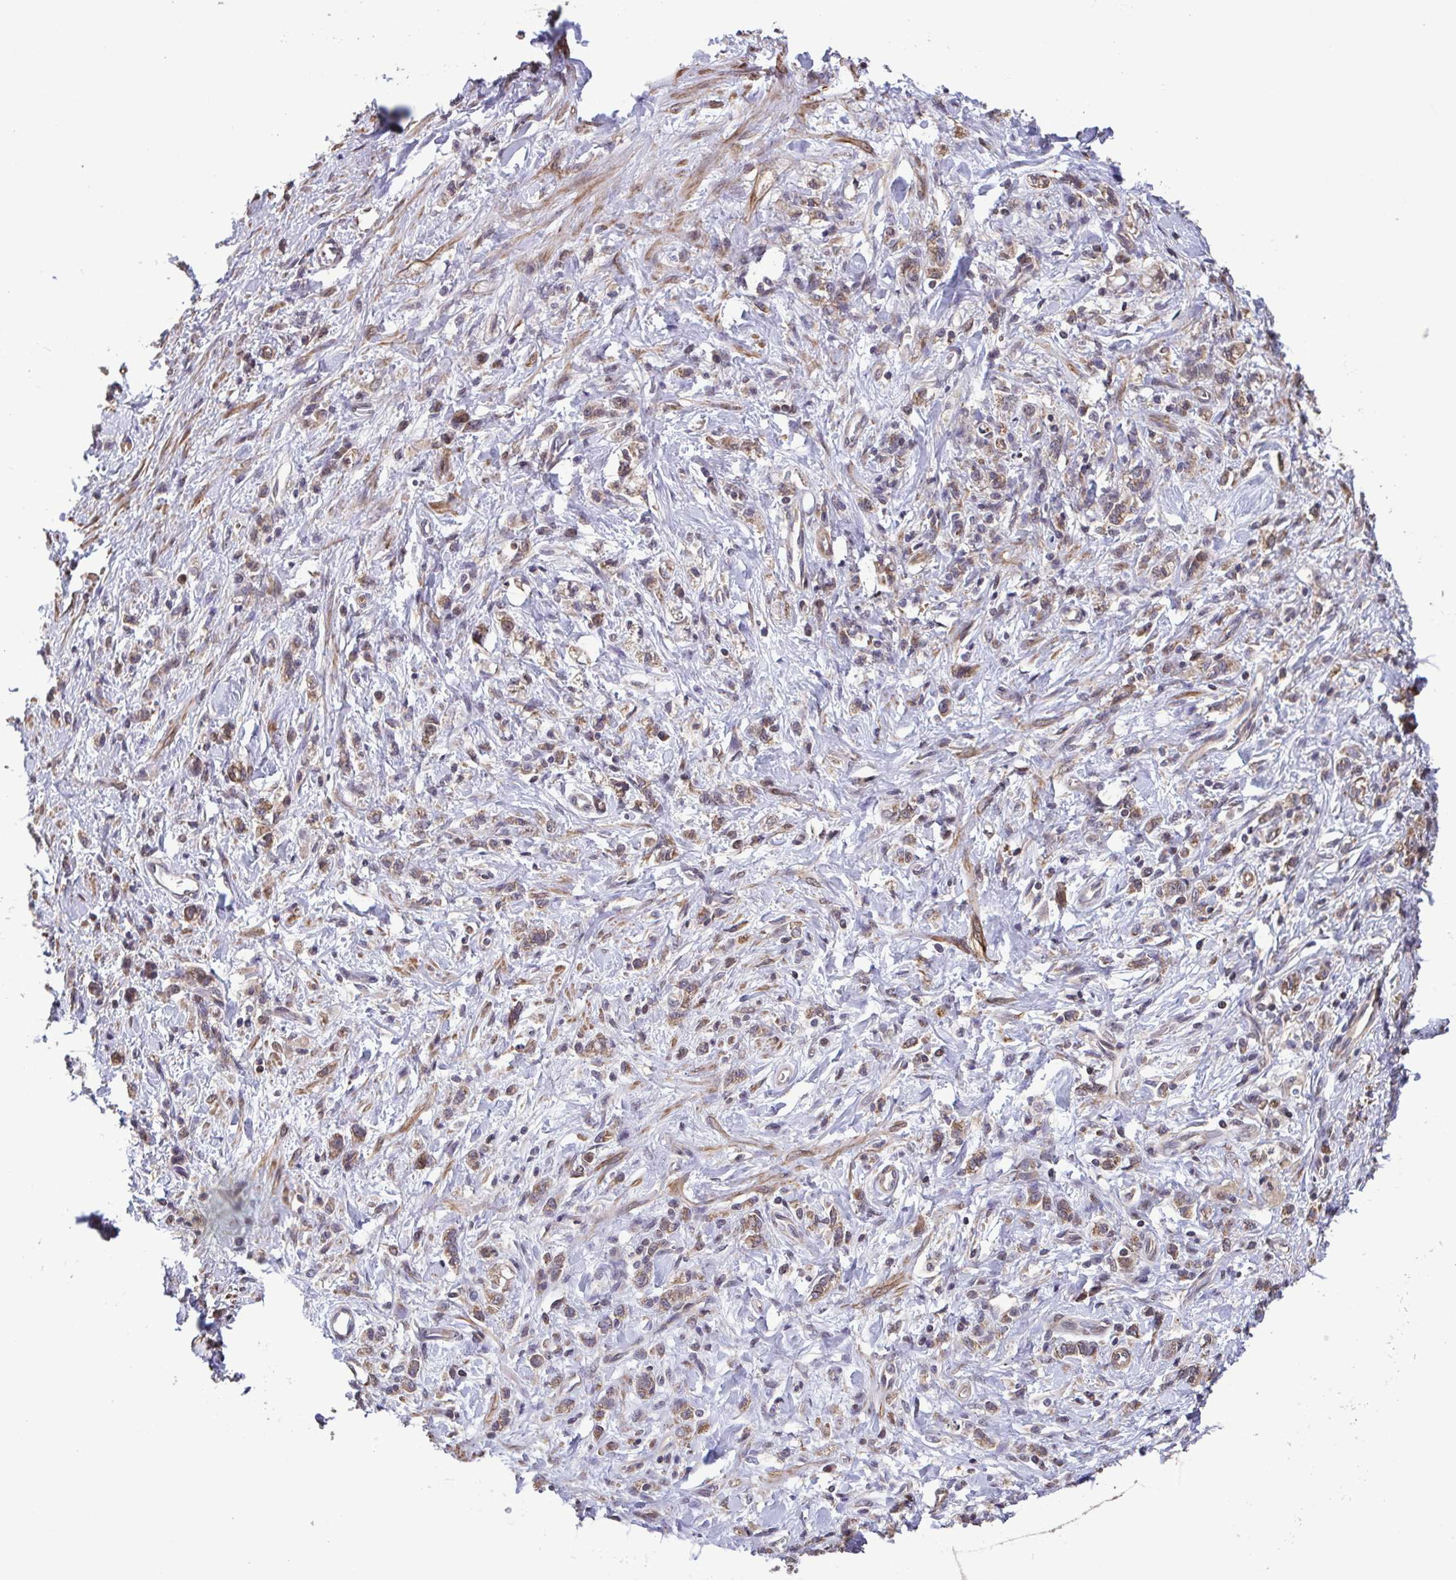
{"staining": {"intensity": "weak", "quantity": "25%-75%", "location": "cytoplasmic/membranous"}, "tissue": "stomach cancer", "cell_type": "Tumor cells", "image_type": "cancer", "snomed": [{"axis": "morphology", "description": "Adenocarcinoma, NOS"}, {"axis": "topography", "description": "Stomach"}], "caption": "This is a photomicrograph of IHC staining of stomach adenocarcinoma, which shows weak staining in the cytoplasmic/membranous of tumor cells.", "gene": "ZNF200", "patient": {"sex": "male", "age": 77}}